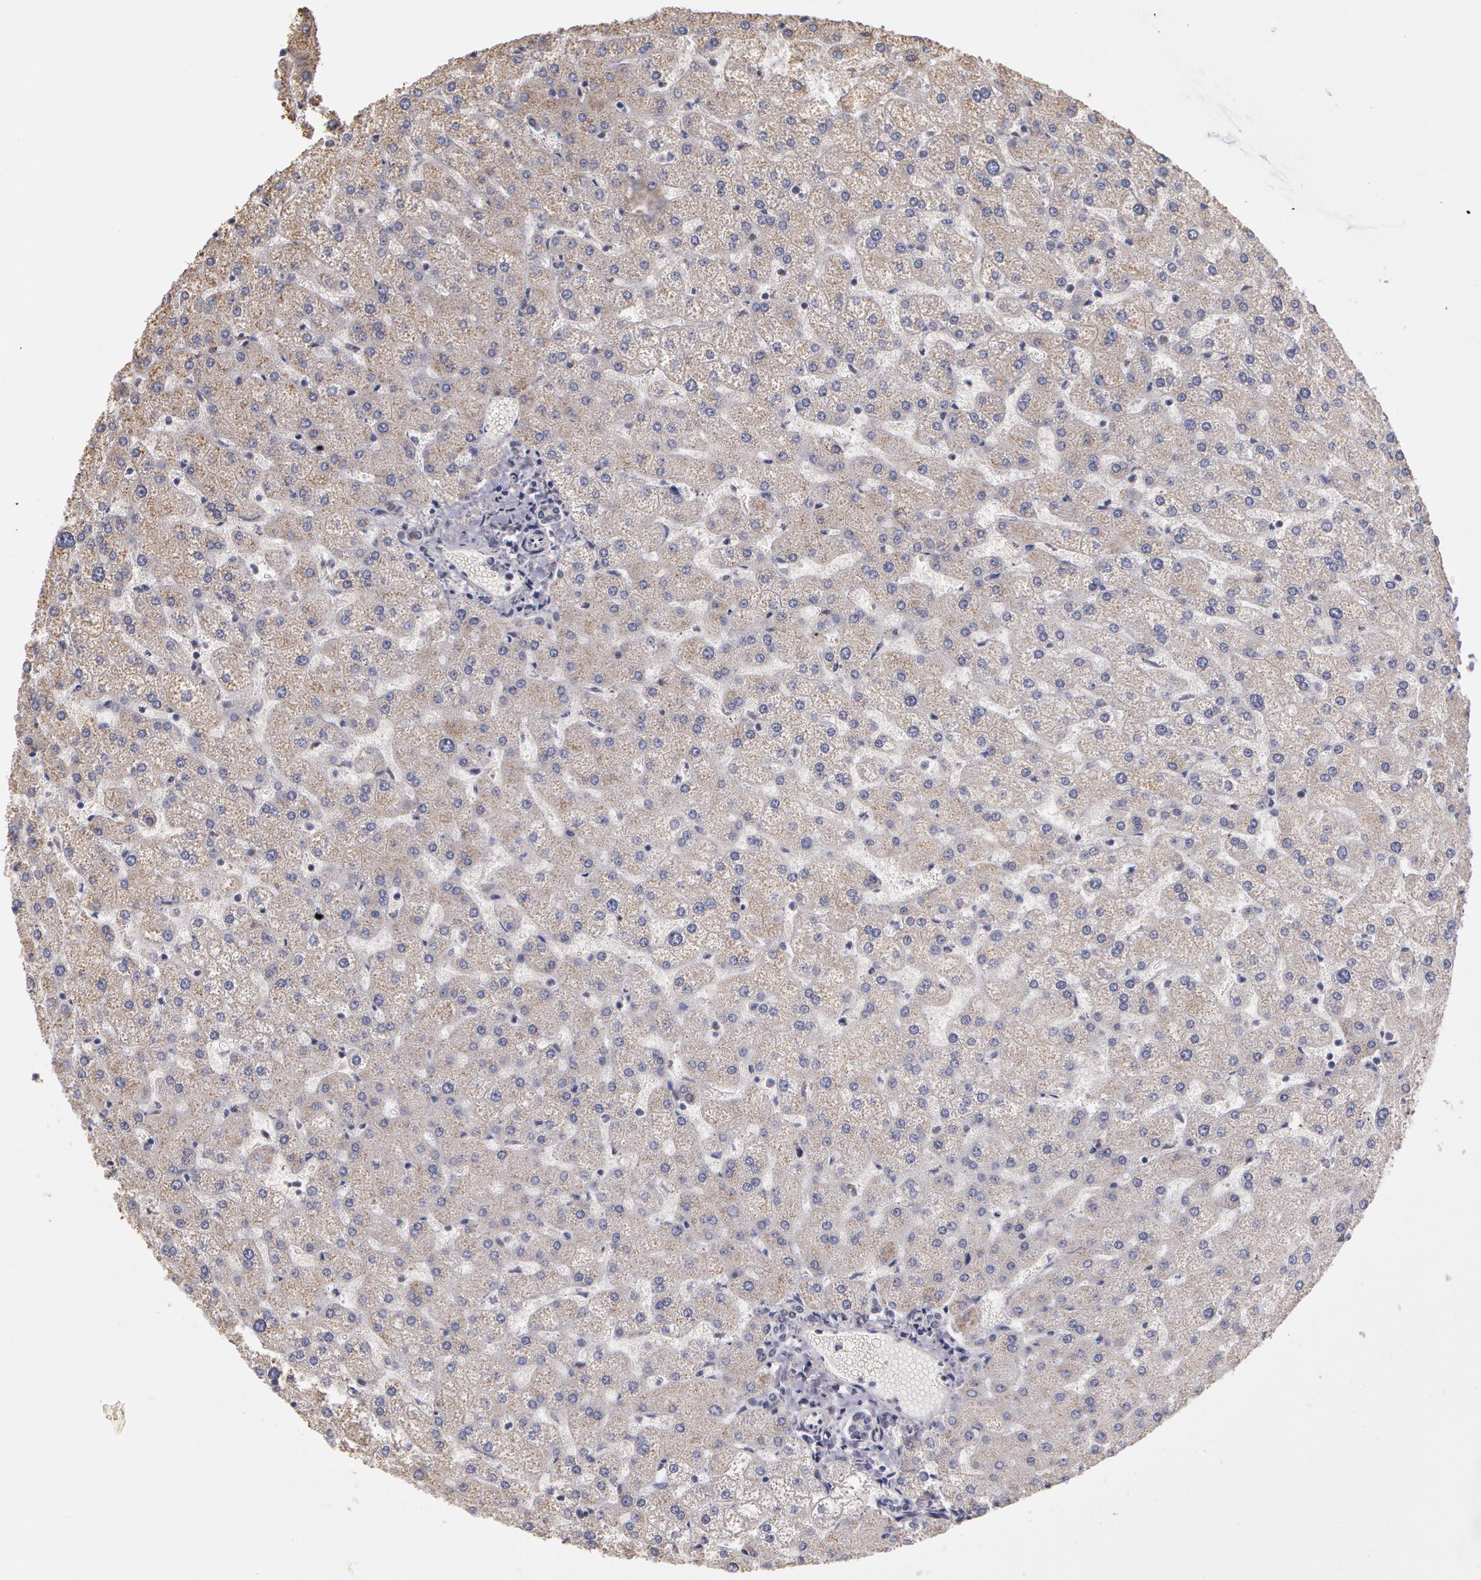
{"staining": {"intensity": "negative", "quantity": "none", "location": "none"}, "tissue": "liver", "cell_type": "Cholangiocytes", "image_type": "normal", "snomed": [{"axis": "morphology", "description": "Normal tissue, NOS"}, {"axis": "topography", "description": "Liver"}], "caption": "A micrograph of liver stained for a protein displays no brown staining in cholangiocytes. Nuclei are stained in blue.", "gene": "PRICKLE1", "patient": {"sex": "female", "age": 32}}